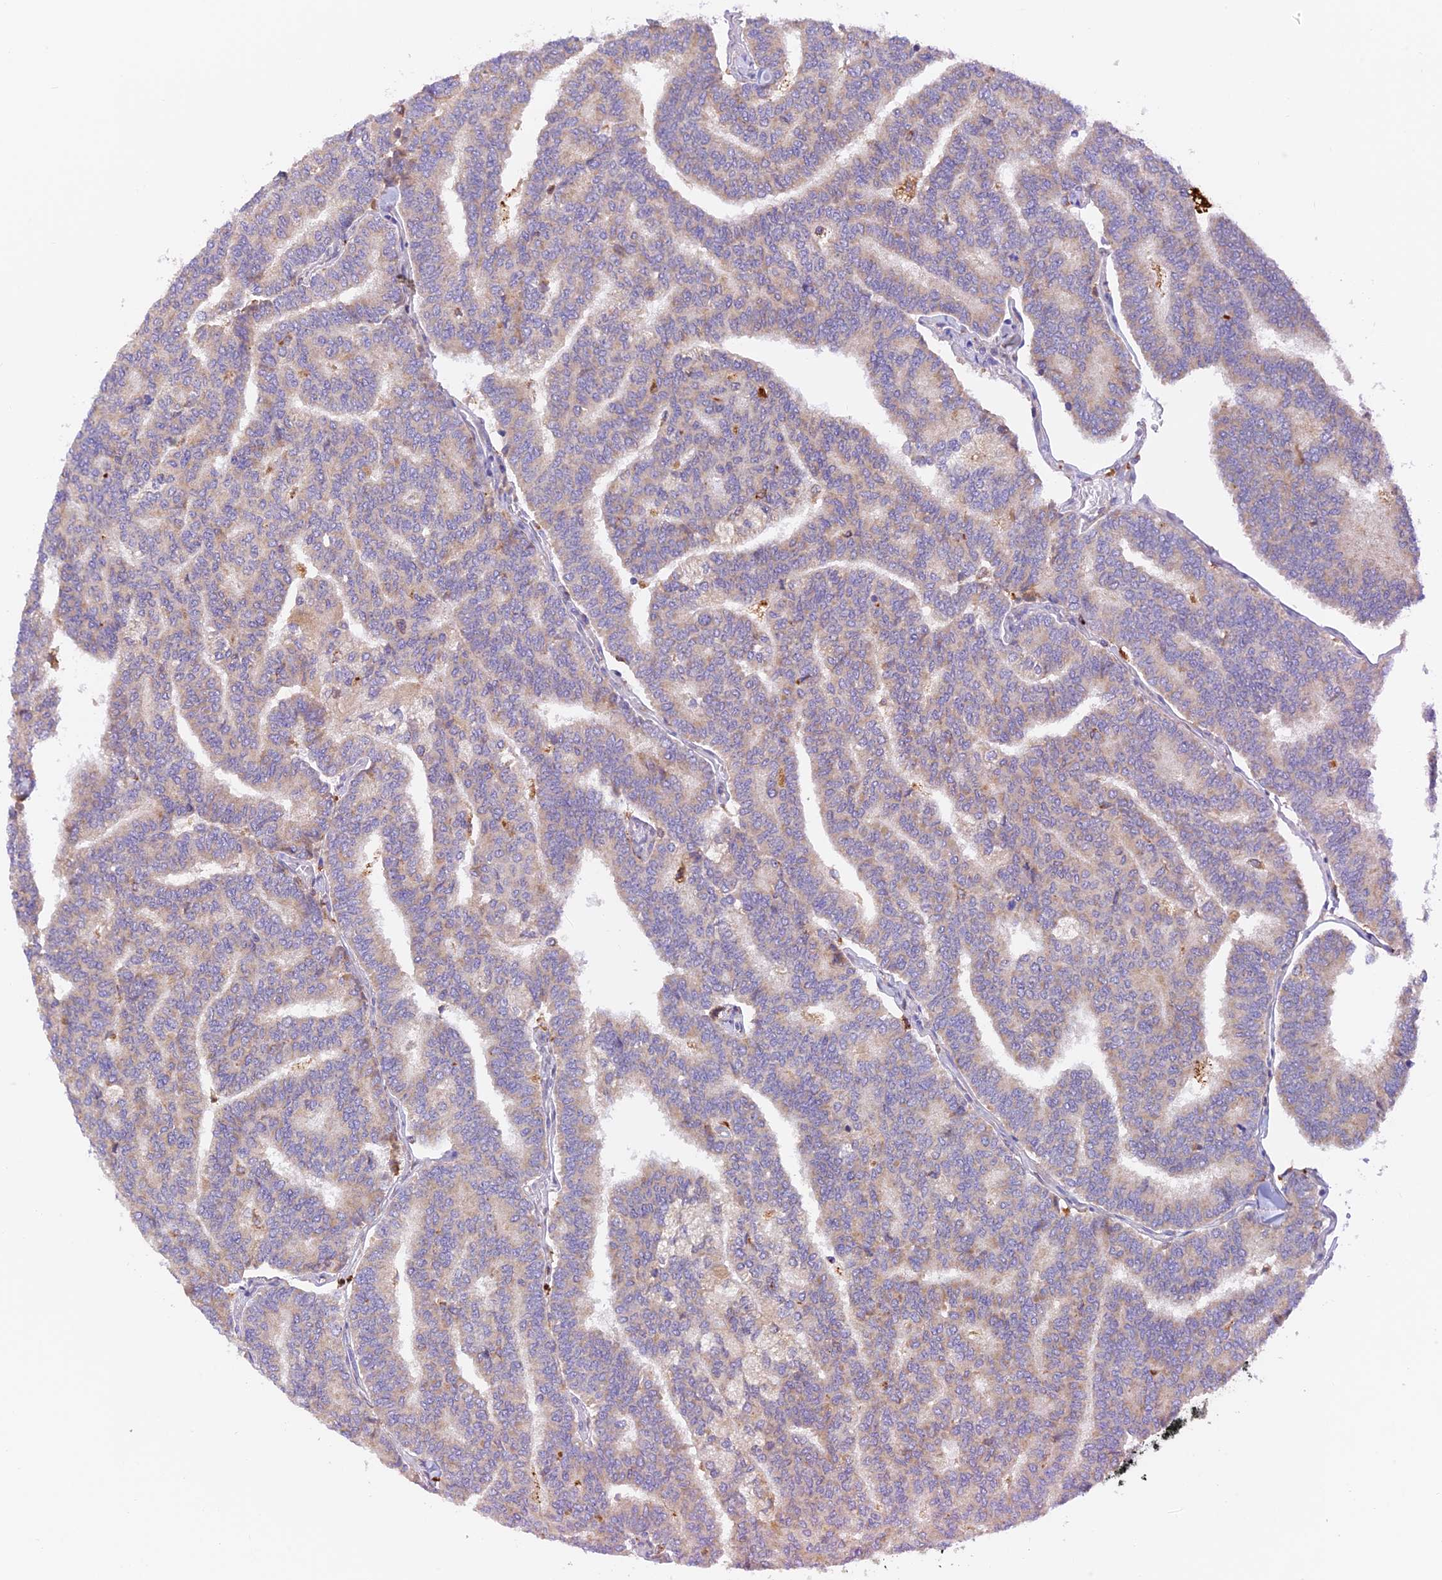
{"staining": {"intensity": "weak", "quantity": "<25%", "location": "cytoplasmic/membranous"}, "tissue": "thyroid cancer", "cell_type": "Tumor cells", "image_type": "cancer", "snomed": [{"axis": "morphology", "description": "Papillary adenocarcinoma, NOS"}, {"axis": "topography", "description": "Thyroid gland"}], "caption": "Immunohistochemical staining of thyroid cancer demonstrates no significant positivity in tumor cells.", "gene": "VKORC1", "patient": {"sex": "female", "age": 35}}